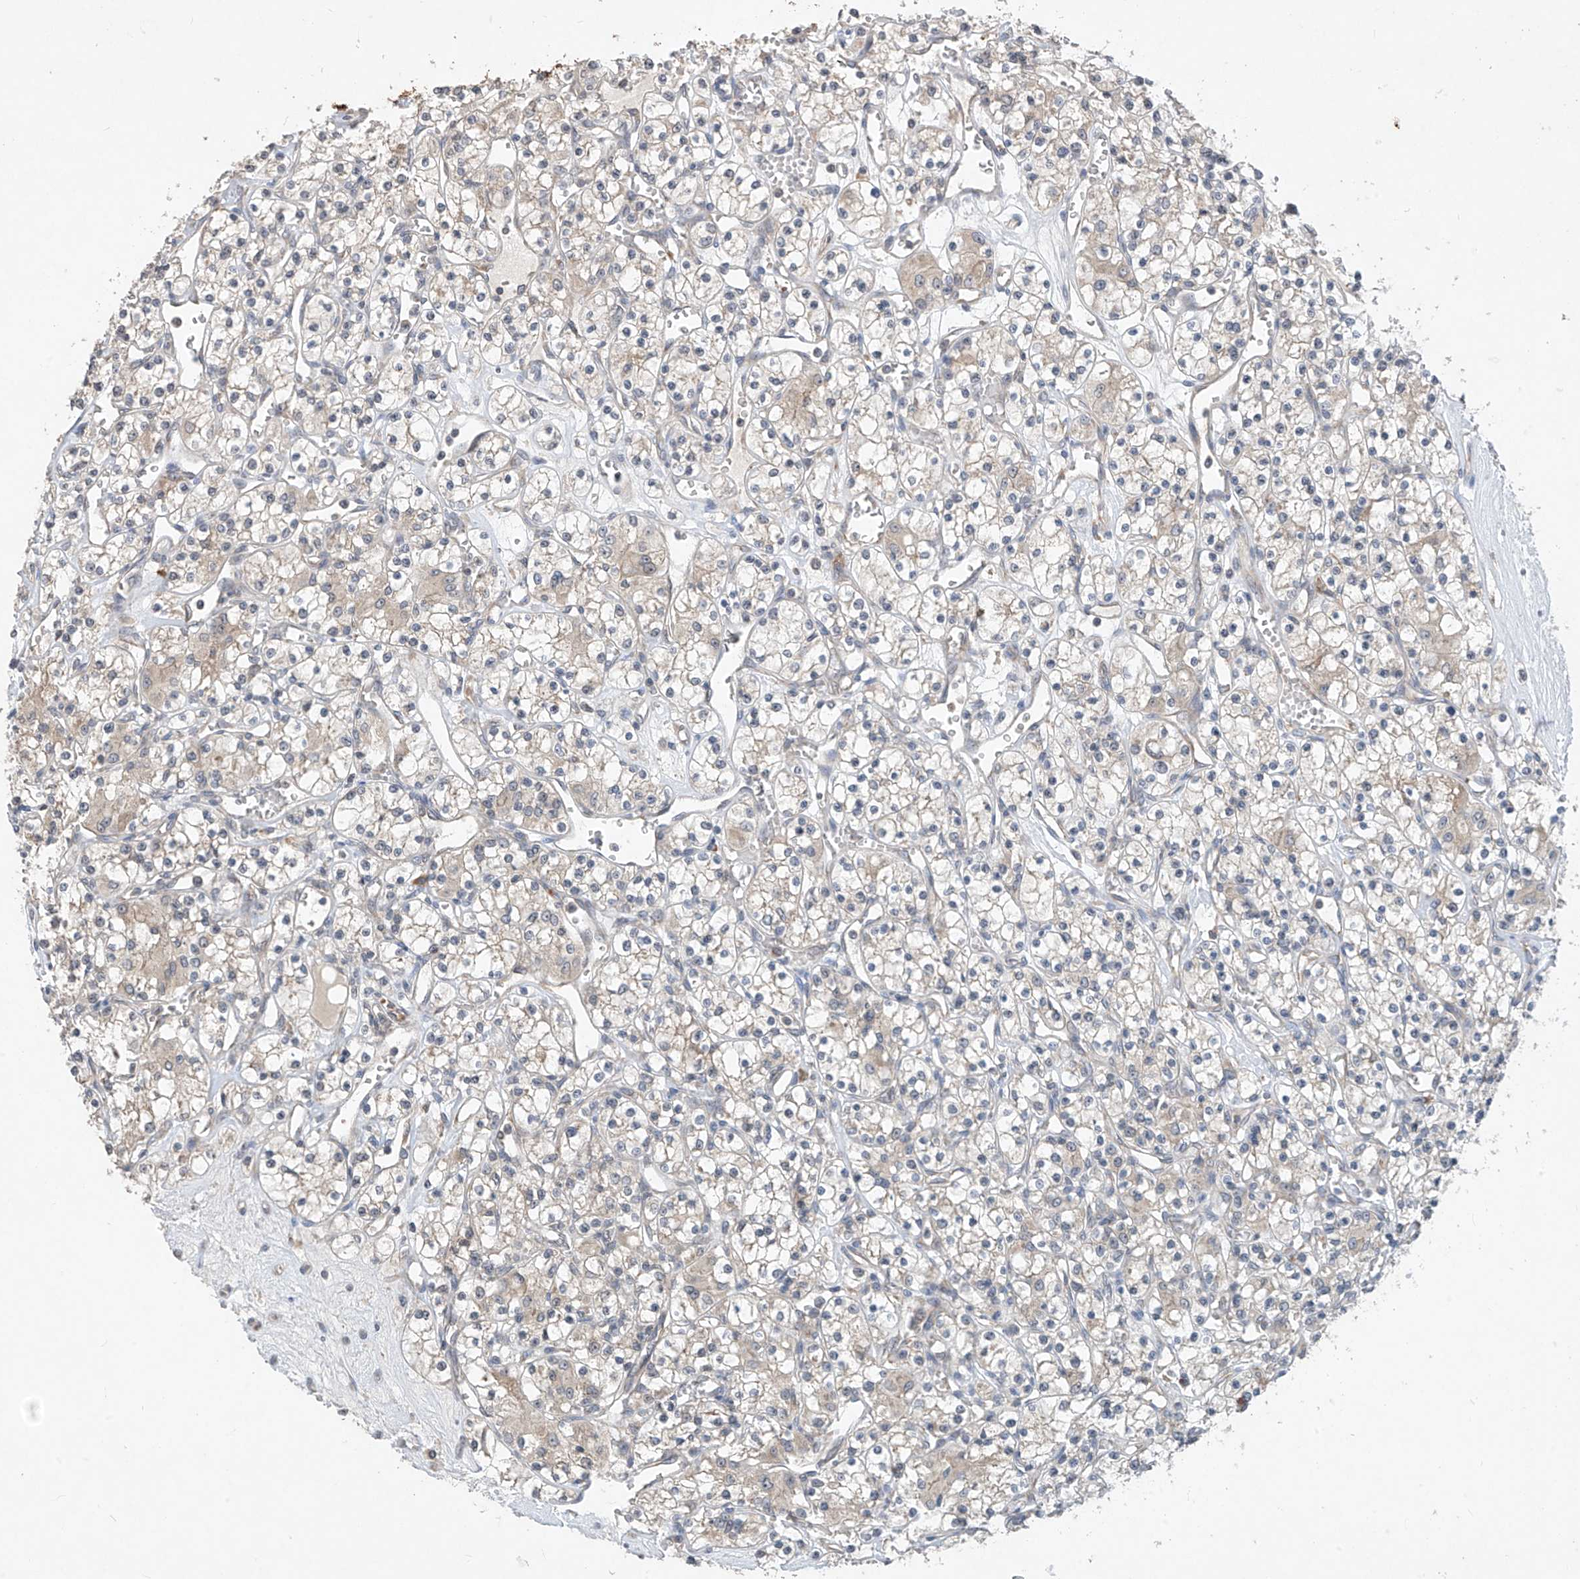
{"staining": {"intensity": "weak", "quantity": "<25%", "location": "cytoplasmic/membranous"}, "tissue": "renal cancer", "cell_type": "Tumor cells", "image_type": "cancer", "snomed": [{"axis": "morphology", "description": "Adenocarcinoma, NOS"}, {"axis": "topography", "description": "Kidney"}], "caption": "IHC photomicrograph of human renal adenocarcinoma stained for a protein (brown), which demonstrates no expression in tumor cells.", "gene": "RPL34", "patient": {"sex": "female", "age": 59}}